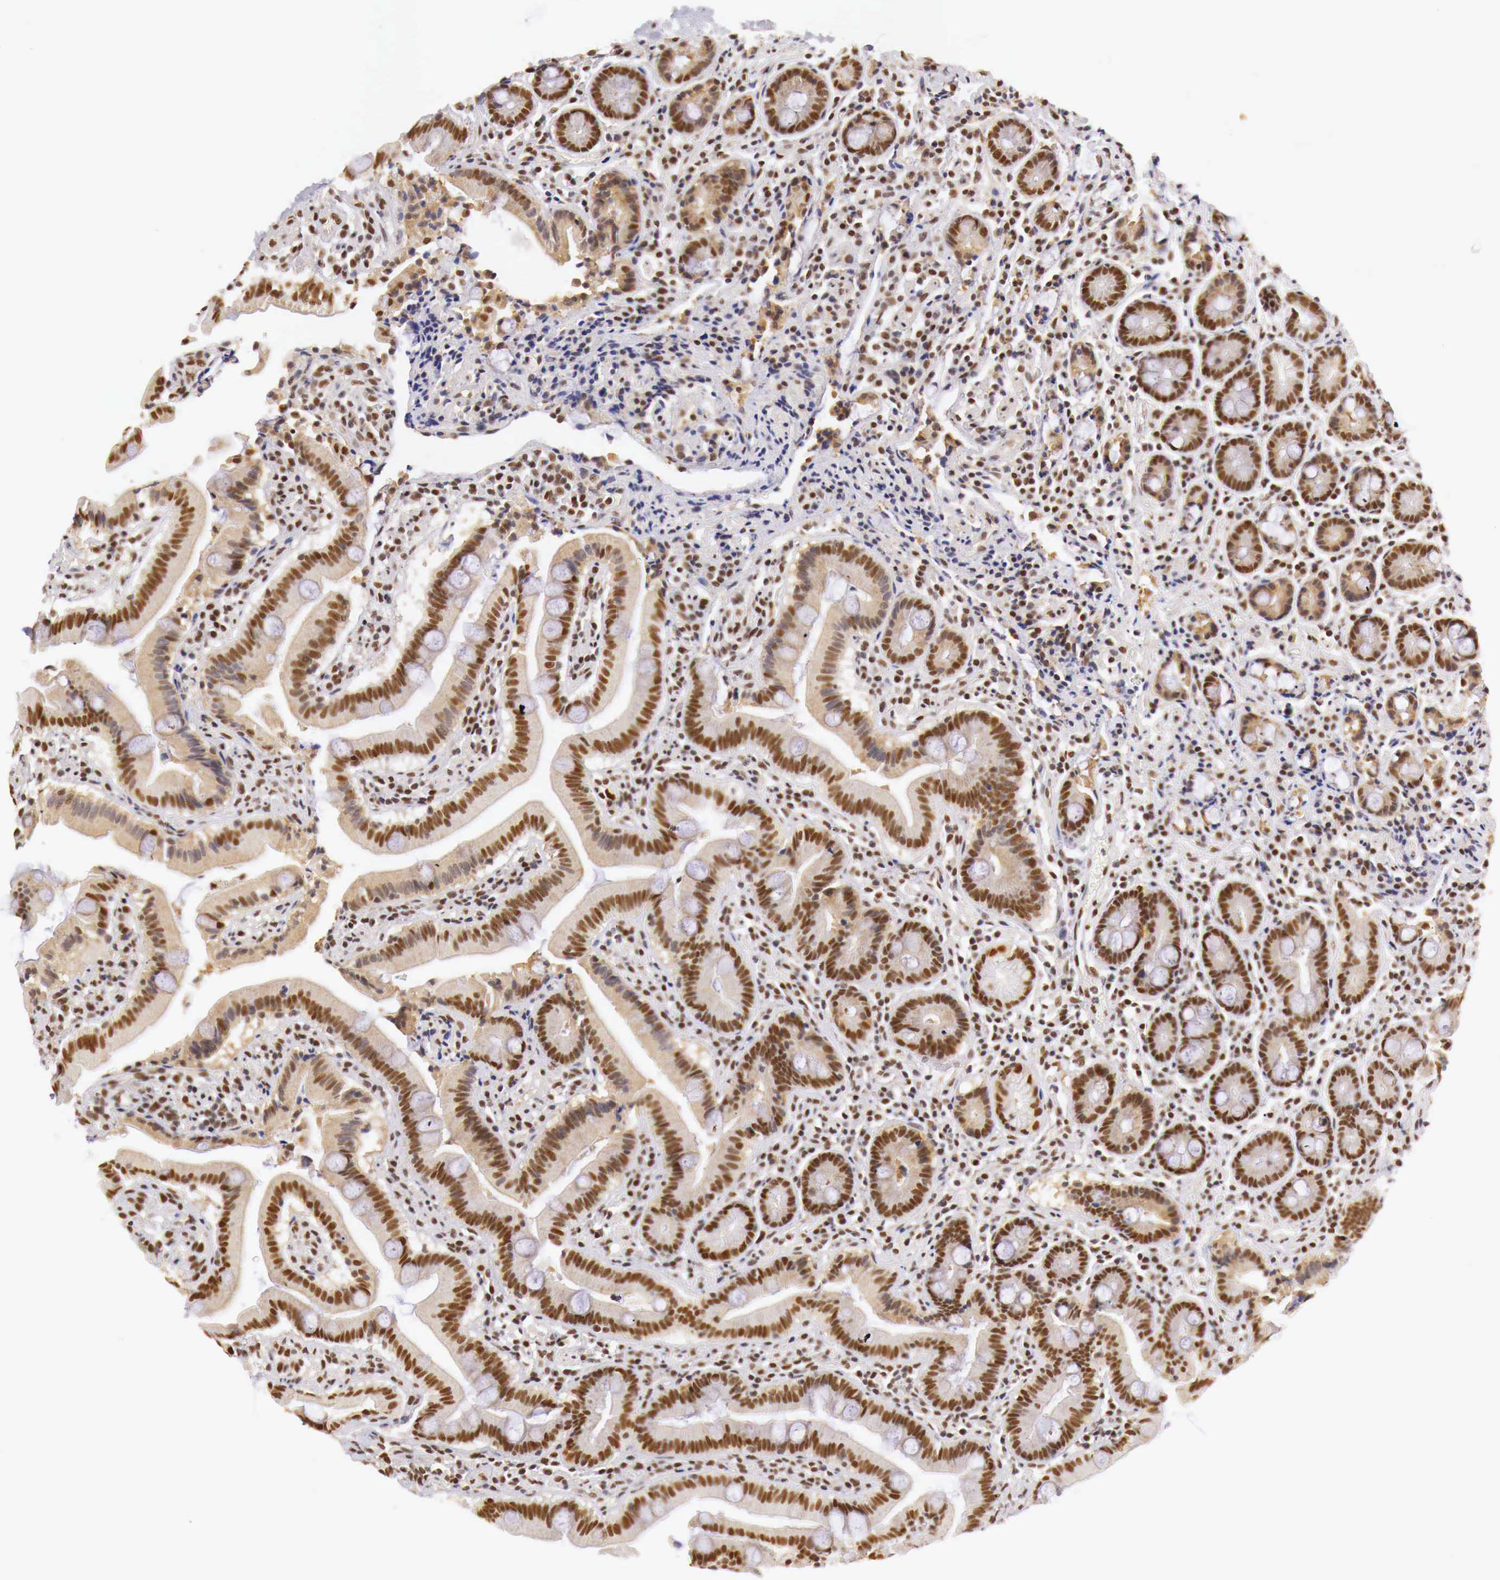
{"staining": {"intensity": "moderate", "quantity": ">75%", "location": "cytoplasmic/membranous,nuclear"}, "tissue": "duodenum", "cell_type": "Glandular cells", "image_type": "normal", "snomed": [{"axis": "morphology", "description": "Normal tissue, NOS"}, {"axis": "topography", "description": "Duodenum"}], "caption": "Immunohistochemical staining of benign human duodenum reveals >75% levels of moderate cytoplasmic/membranous,nuclear protein expression in approximately >75% of glandular cells.", "gene": "GPKOW", "patient": {"sex": "female", "age": 77}}